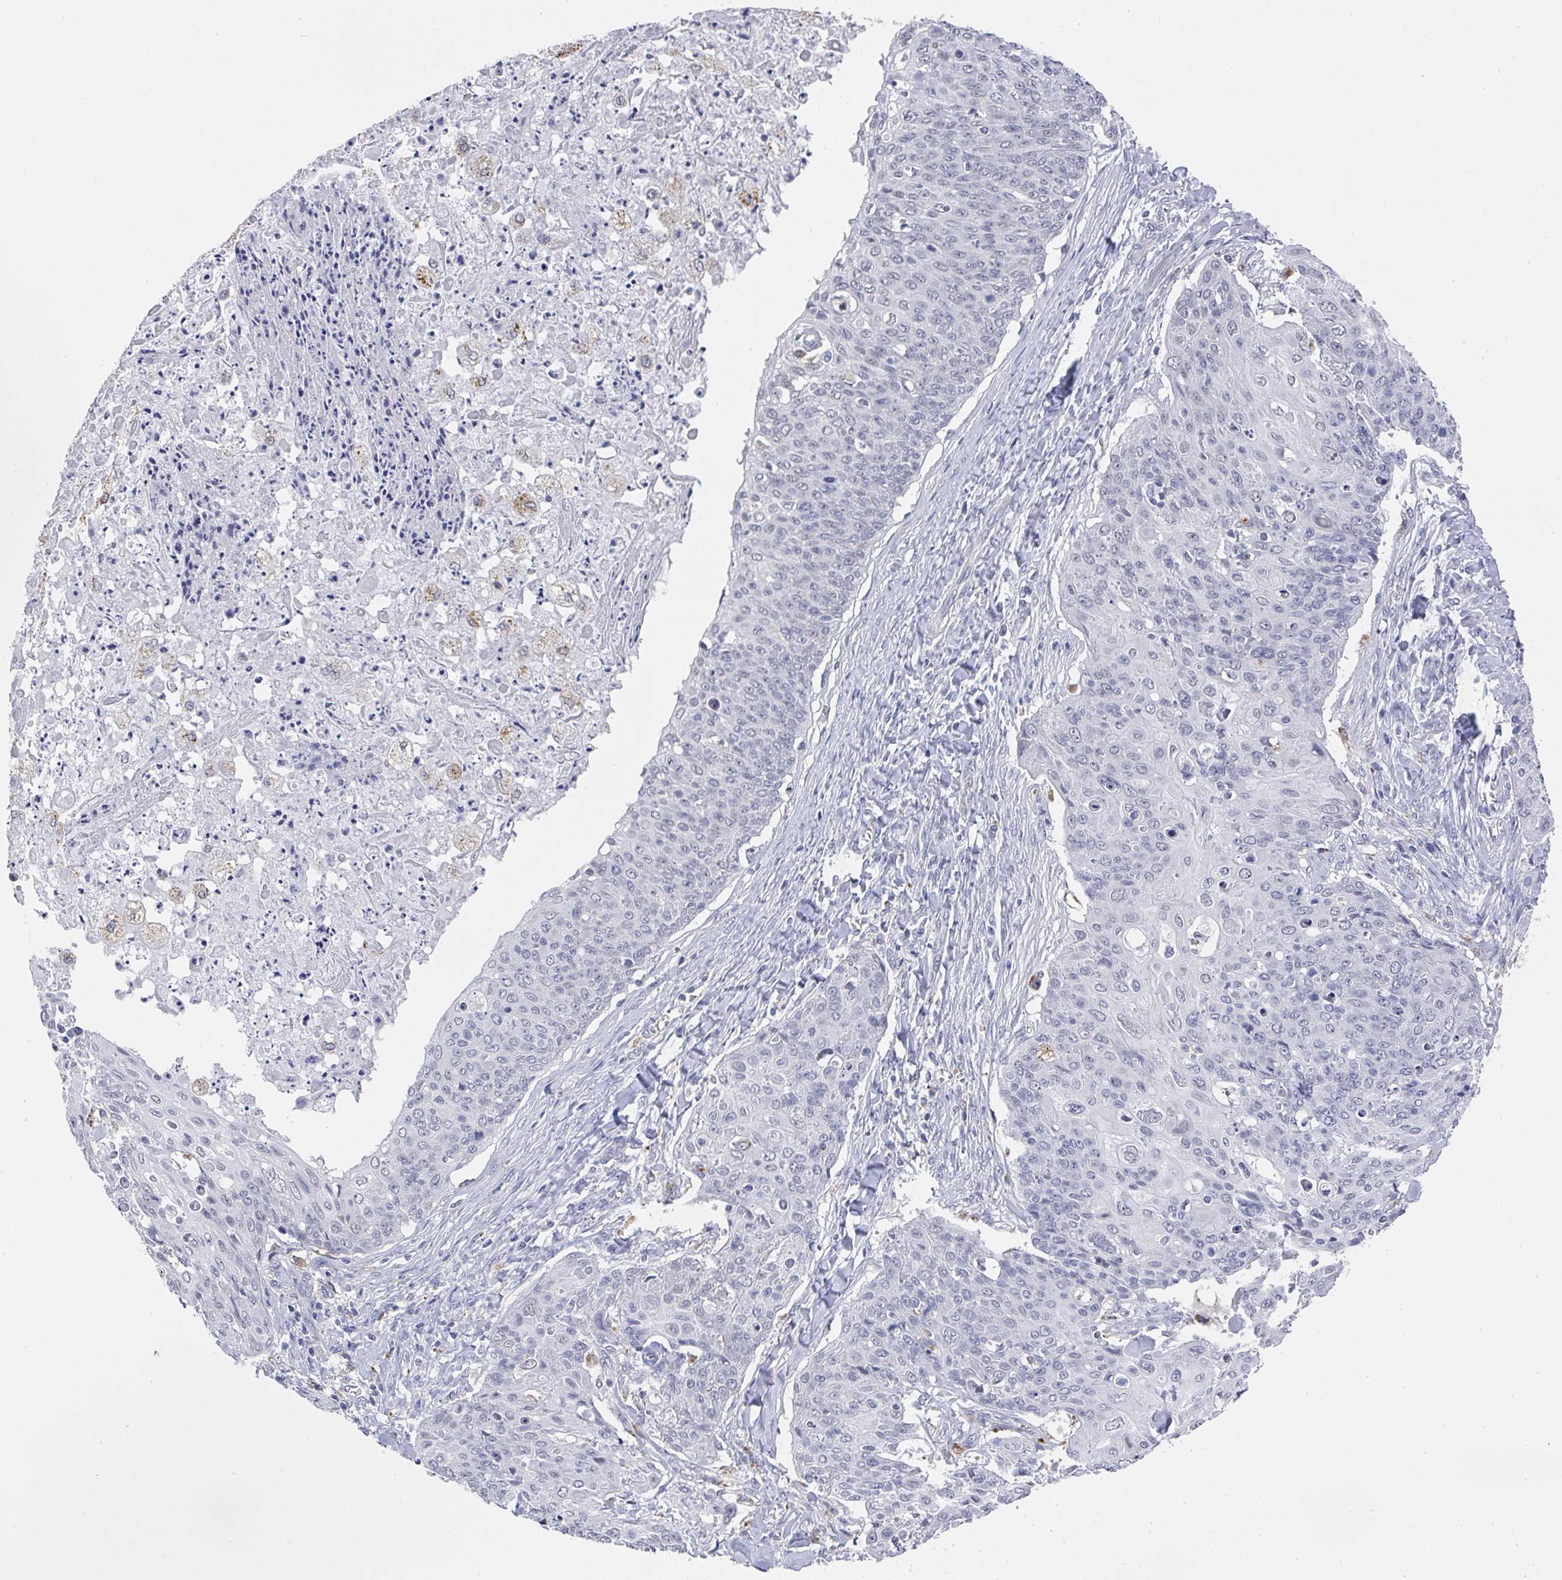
{"staining": {"intensity": "negative", "quantity": "none", "location": "none"}, "tissue": "skin cancer", "cell_type": "Tumor cells", "image_type": "cancer", "snomed": [{"axis": "morphology", "description": "Squamous cell carcinoma, NOS"}, {"axis": "topography", "description": "Skin"}, {"axis": "topography", "description": "Vulva"}], "caption": "This is an immunohistochemistry (IHC) image of human skin cancer. There is no expression in tumor cells.", "gene": "NCF1", "patient": {"sex": "female", "age": 85}}